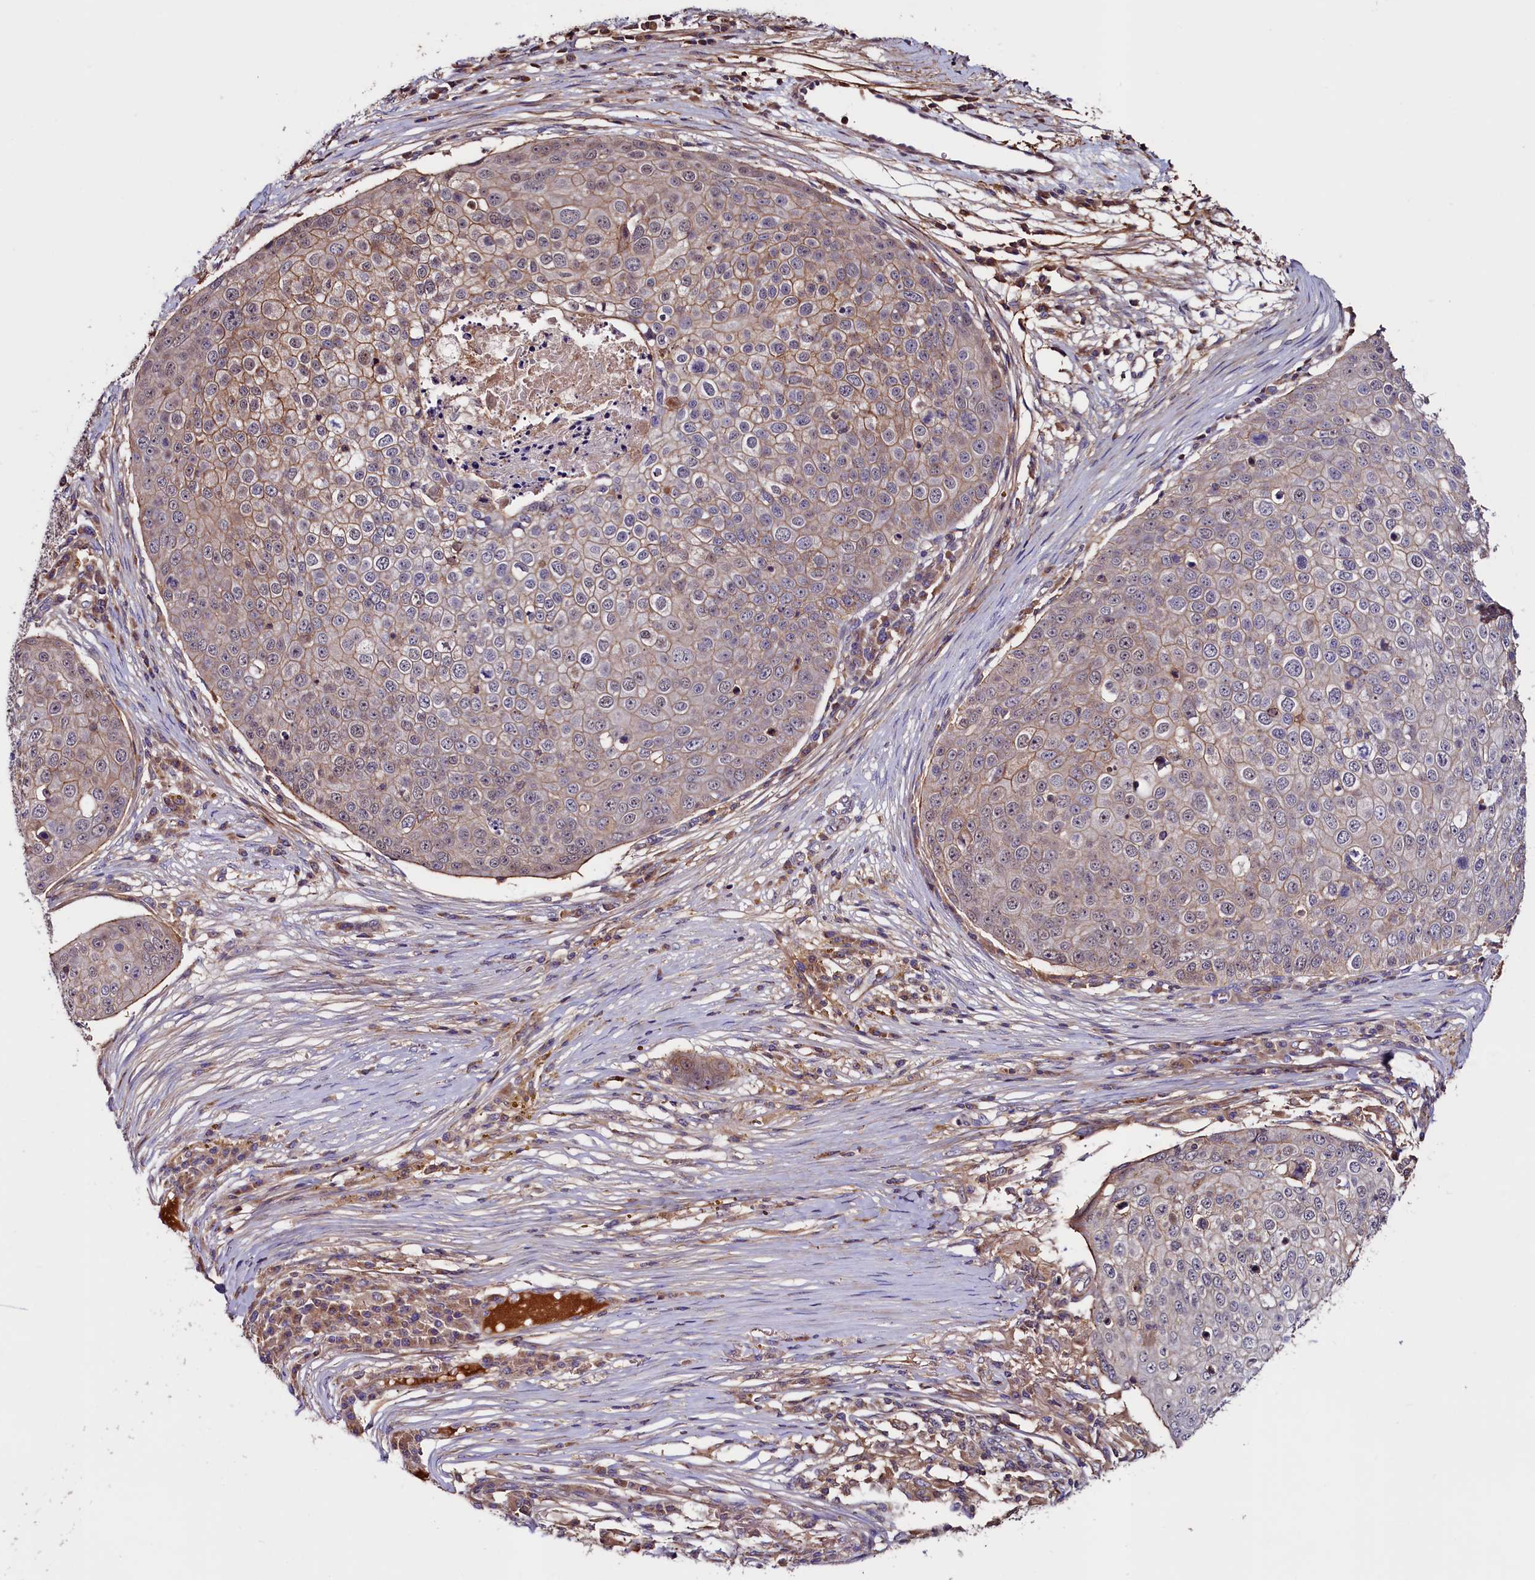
{"staining": {"intensity": "weak", "quantity": "25%-75%", "location": "cytoplasmic/membranous"}, "tissue": "skin cancer", "cell_type": "Tumor cells", "image_type": "cancer", "snomed": [{"axis": "morphology", "description": "Squamous cell carcinoma, NOS"}, {"axis": "topography", "description": "Skin"}], "caption": "The image reveals immunohistochemical staining of skin cancer. There is weak cytoplasmic/membranous staining is seen in about 25%-75% of tumor cells.", "gene": "DUOXA1", "patient": {"sex": "male", "age": 71}}